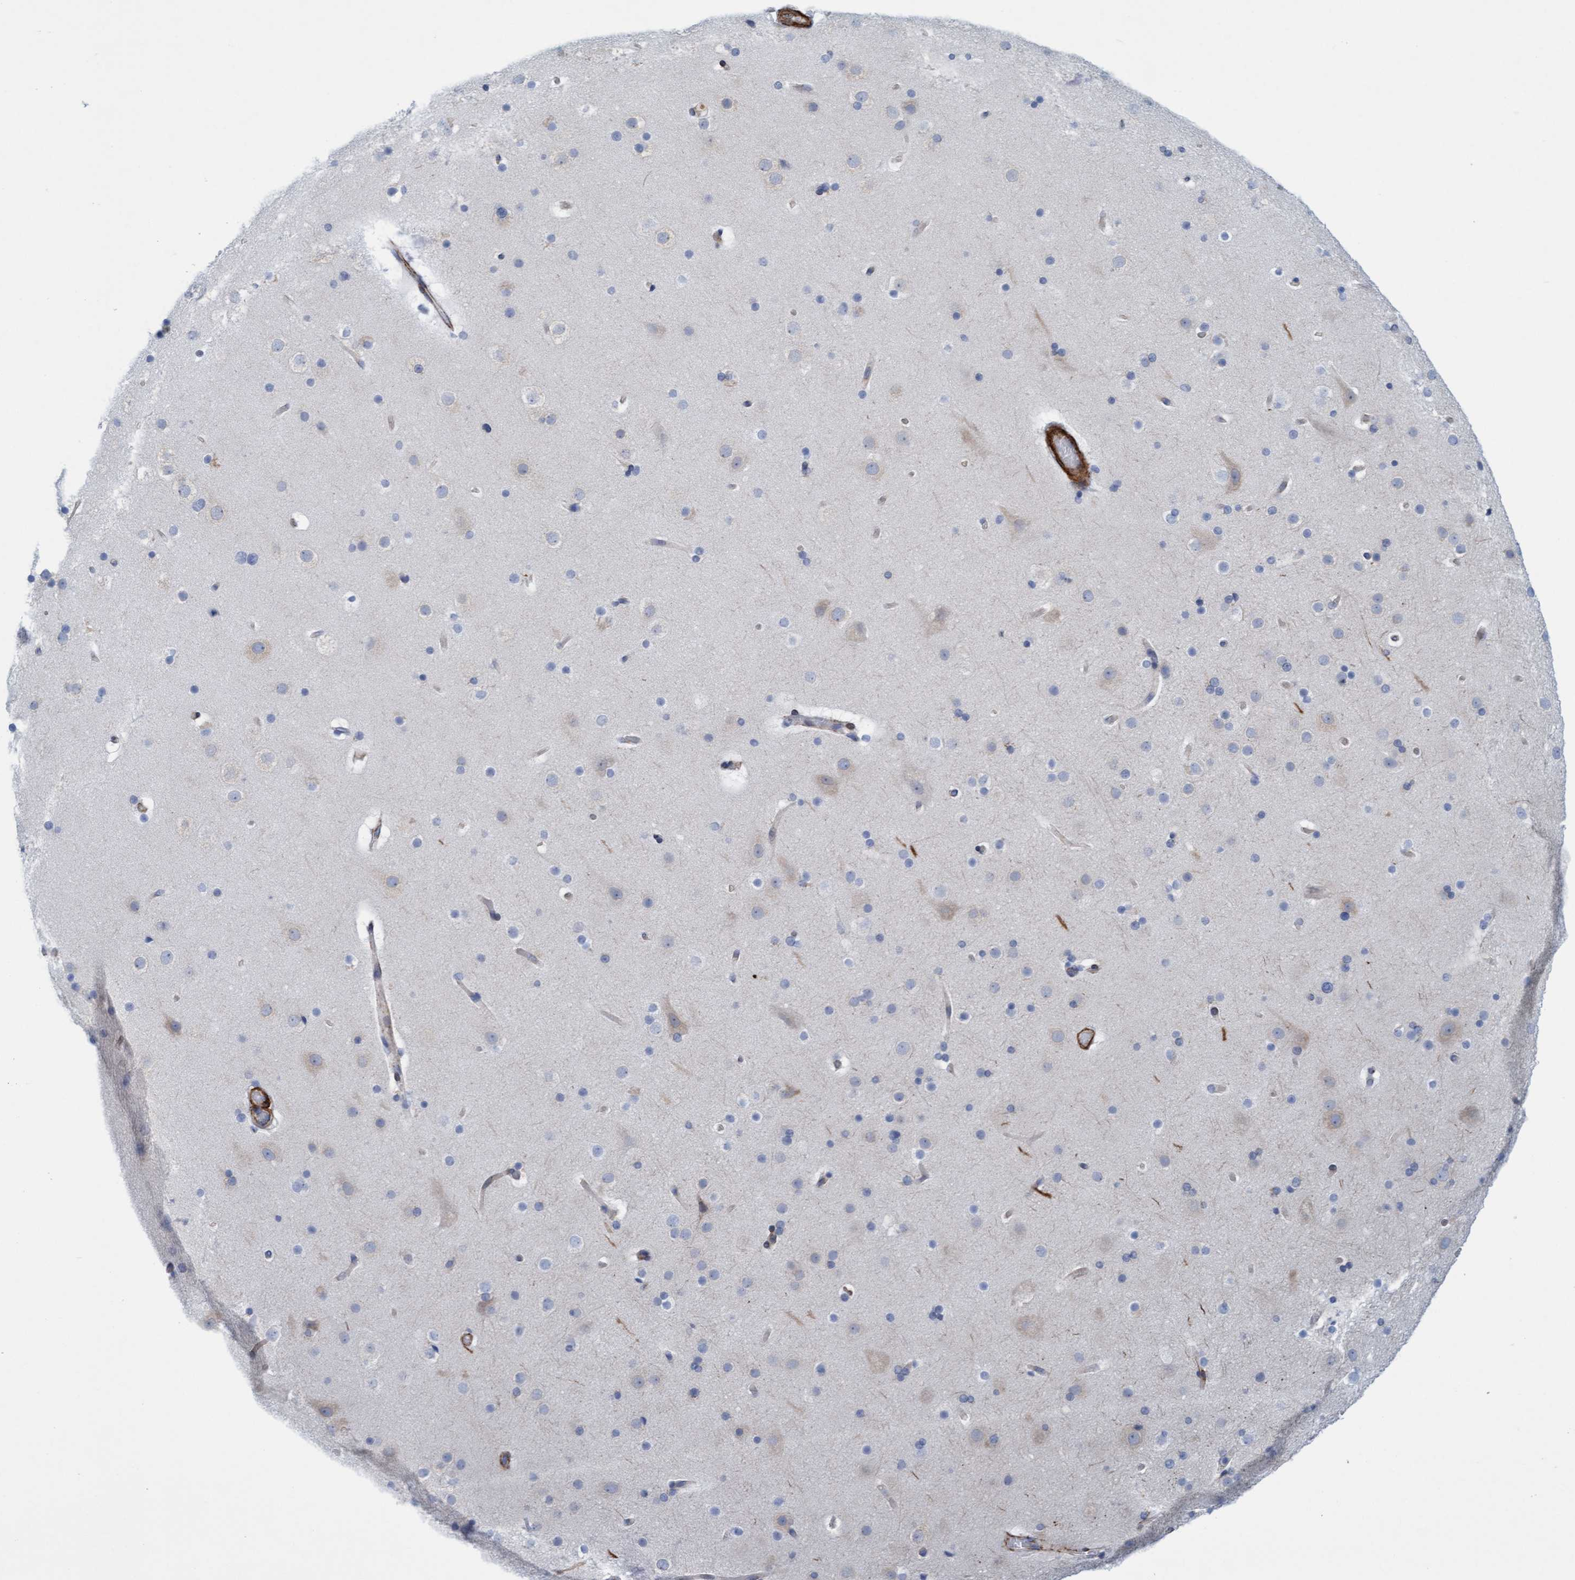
{"staining": {"intensity": "strong", "quantity": ">75%", "location": "cytoplasmic/membranous"}, "tissue": "cerebral cortex", "cell_type": "Endothelial cells", "image_type": "normal", "snomed": [{"axis": "morphology", "description": "Normal tissue, NOS"}, {"axis": "topography", "description": "Cerebral cortex"}], "caption": "Endothelial cells exhibit high levels of strong cytoplasmic/membranous staining in about >75% of cells in benign human cerebral cortex.", "gene": "MTFR1", "patient": {"sex": "male", "age": 57}}